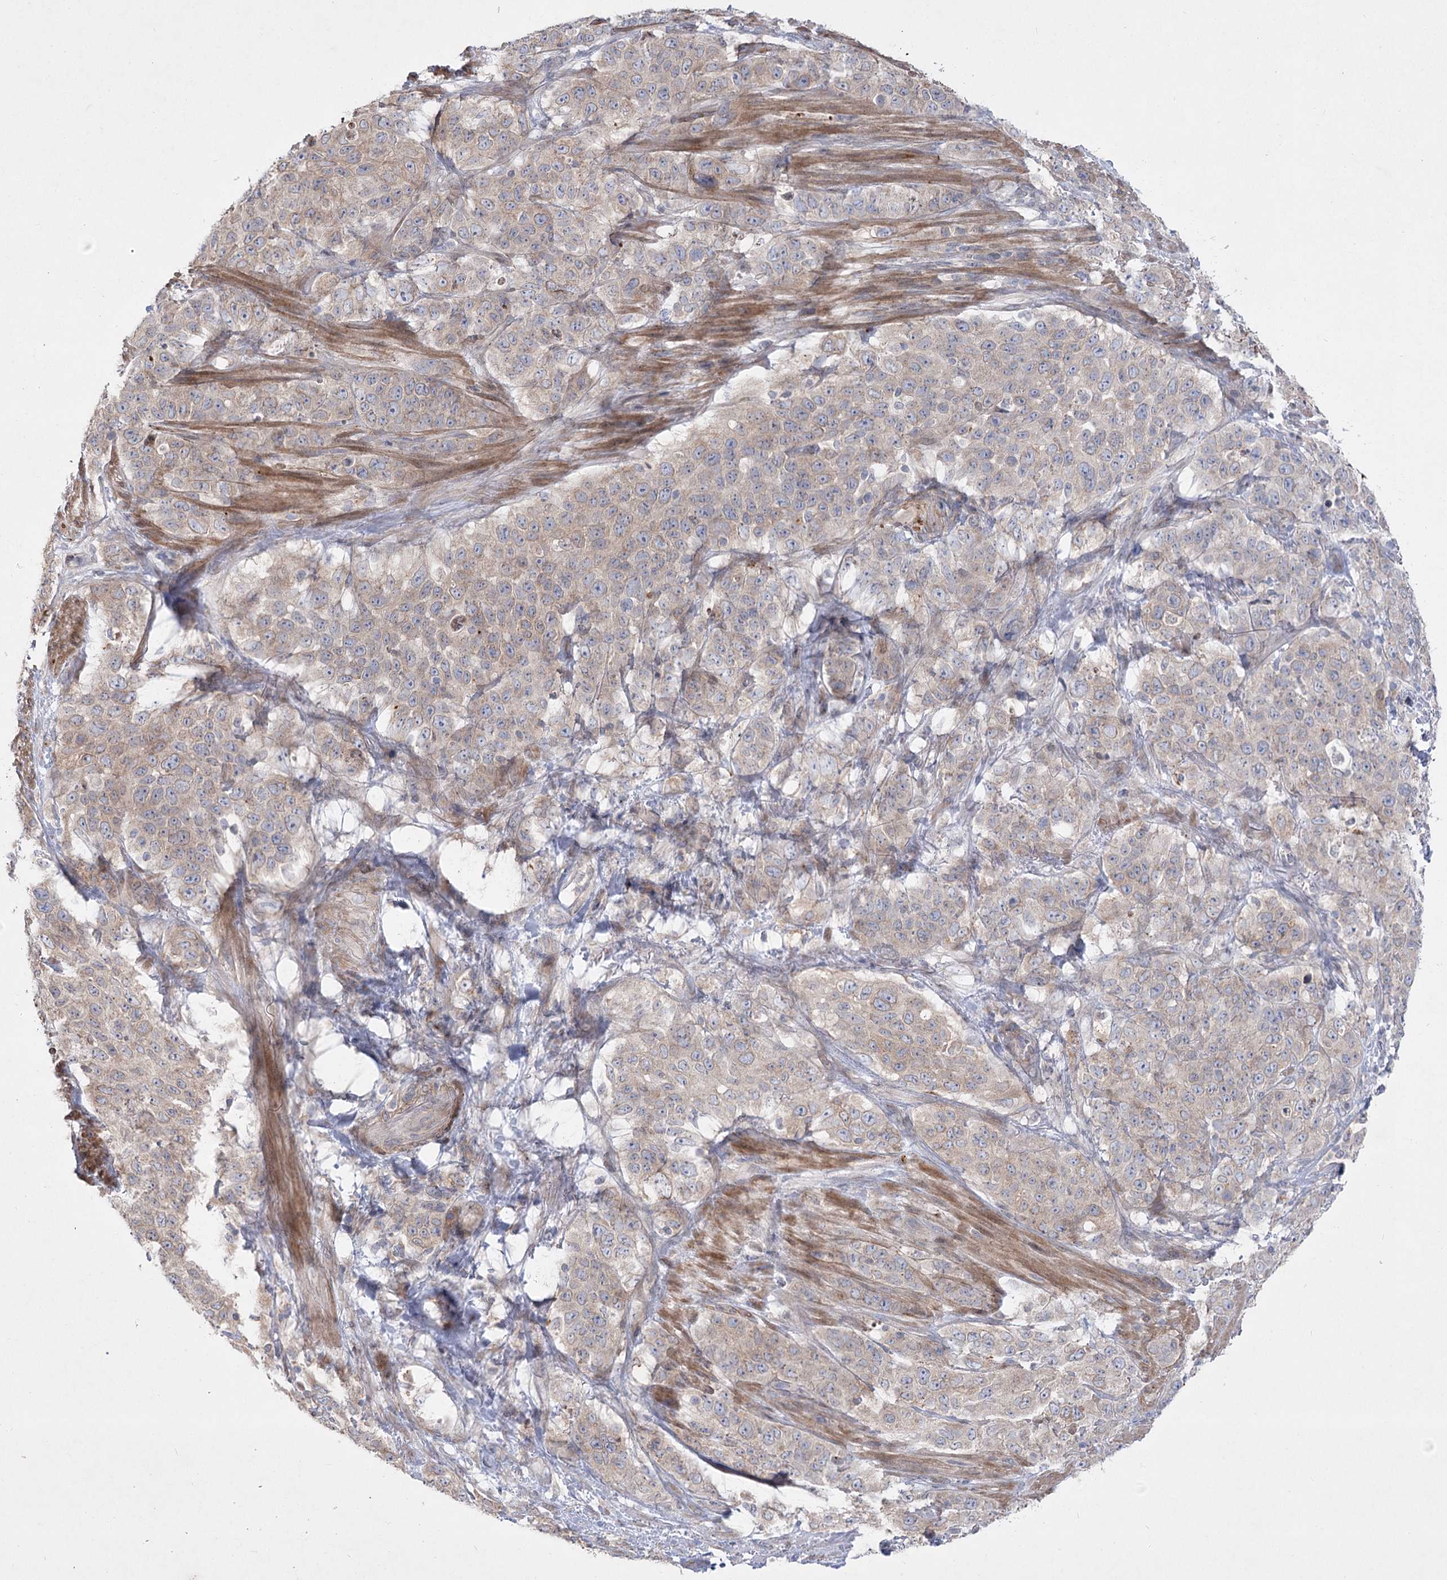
{"staining": {"intensity": "weak", "quantity": ">75%", "location": "cytoplasmic/membranous"}, "tissue": "stomach cancer", "cell_type": "Tumor cells", "image_type": "cancer", "snomed": [{"axis": "morphology", "description": "Adenocarcinoma, NOS"}, {"axis": "topography", "description": "Stomach"}], "caption": "Stomach cancer (adenocarcinoma) stained for a protein (brown) exhibits weak cytoplasmic/membranous positive positivity in approximately >75% of tumor cells.", "gene": "SH3BP5L", "patient": {"sex": "male", "age": 48}}